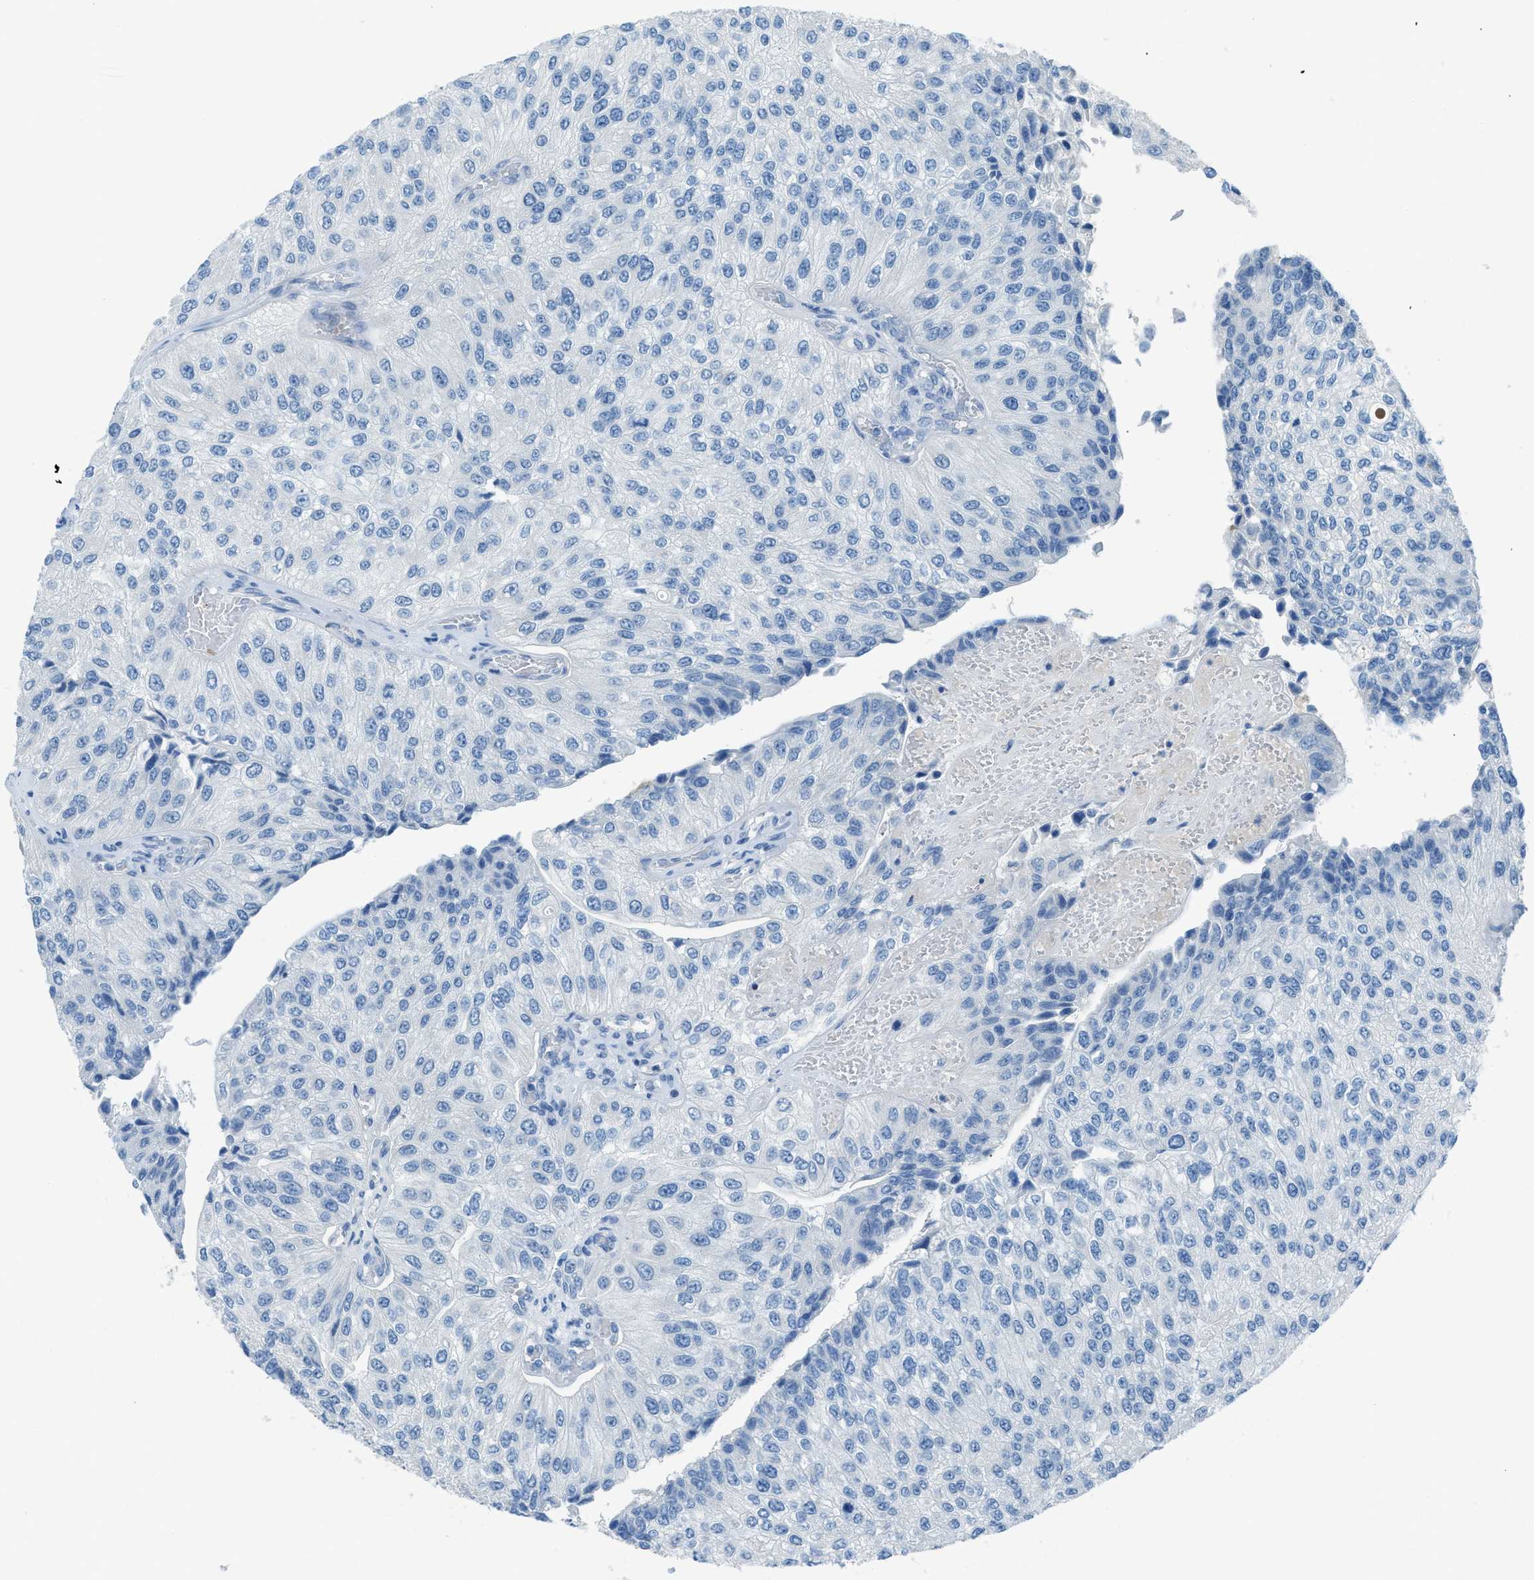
{"staining": {"intensity": "negative", "quantity": "none", "location": "none"}, "tissue": "urothelial cancer", "cell_type": "Tumor cells", "image_type": "cancer", "snomed": [{"axis": "morphology", "description": "Urothelial carcinoma, High grade"}, {"axis": "topography", "description": "Kidney"}, {"axis": "topography", "description": "Urinary bladder"}], "caption": "High-grade urothelial carcinoma was stained to show a protein in brown. There is no significant staining in tumor cells.", "gene": "ACAN", "patient": {"sex": "male", "age": 77}}